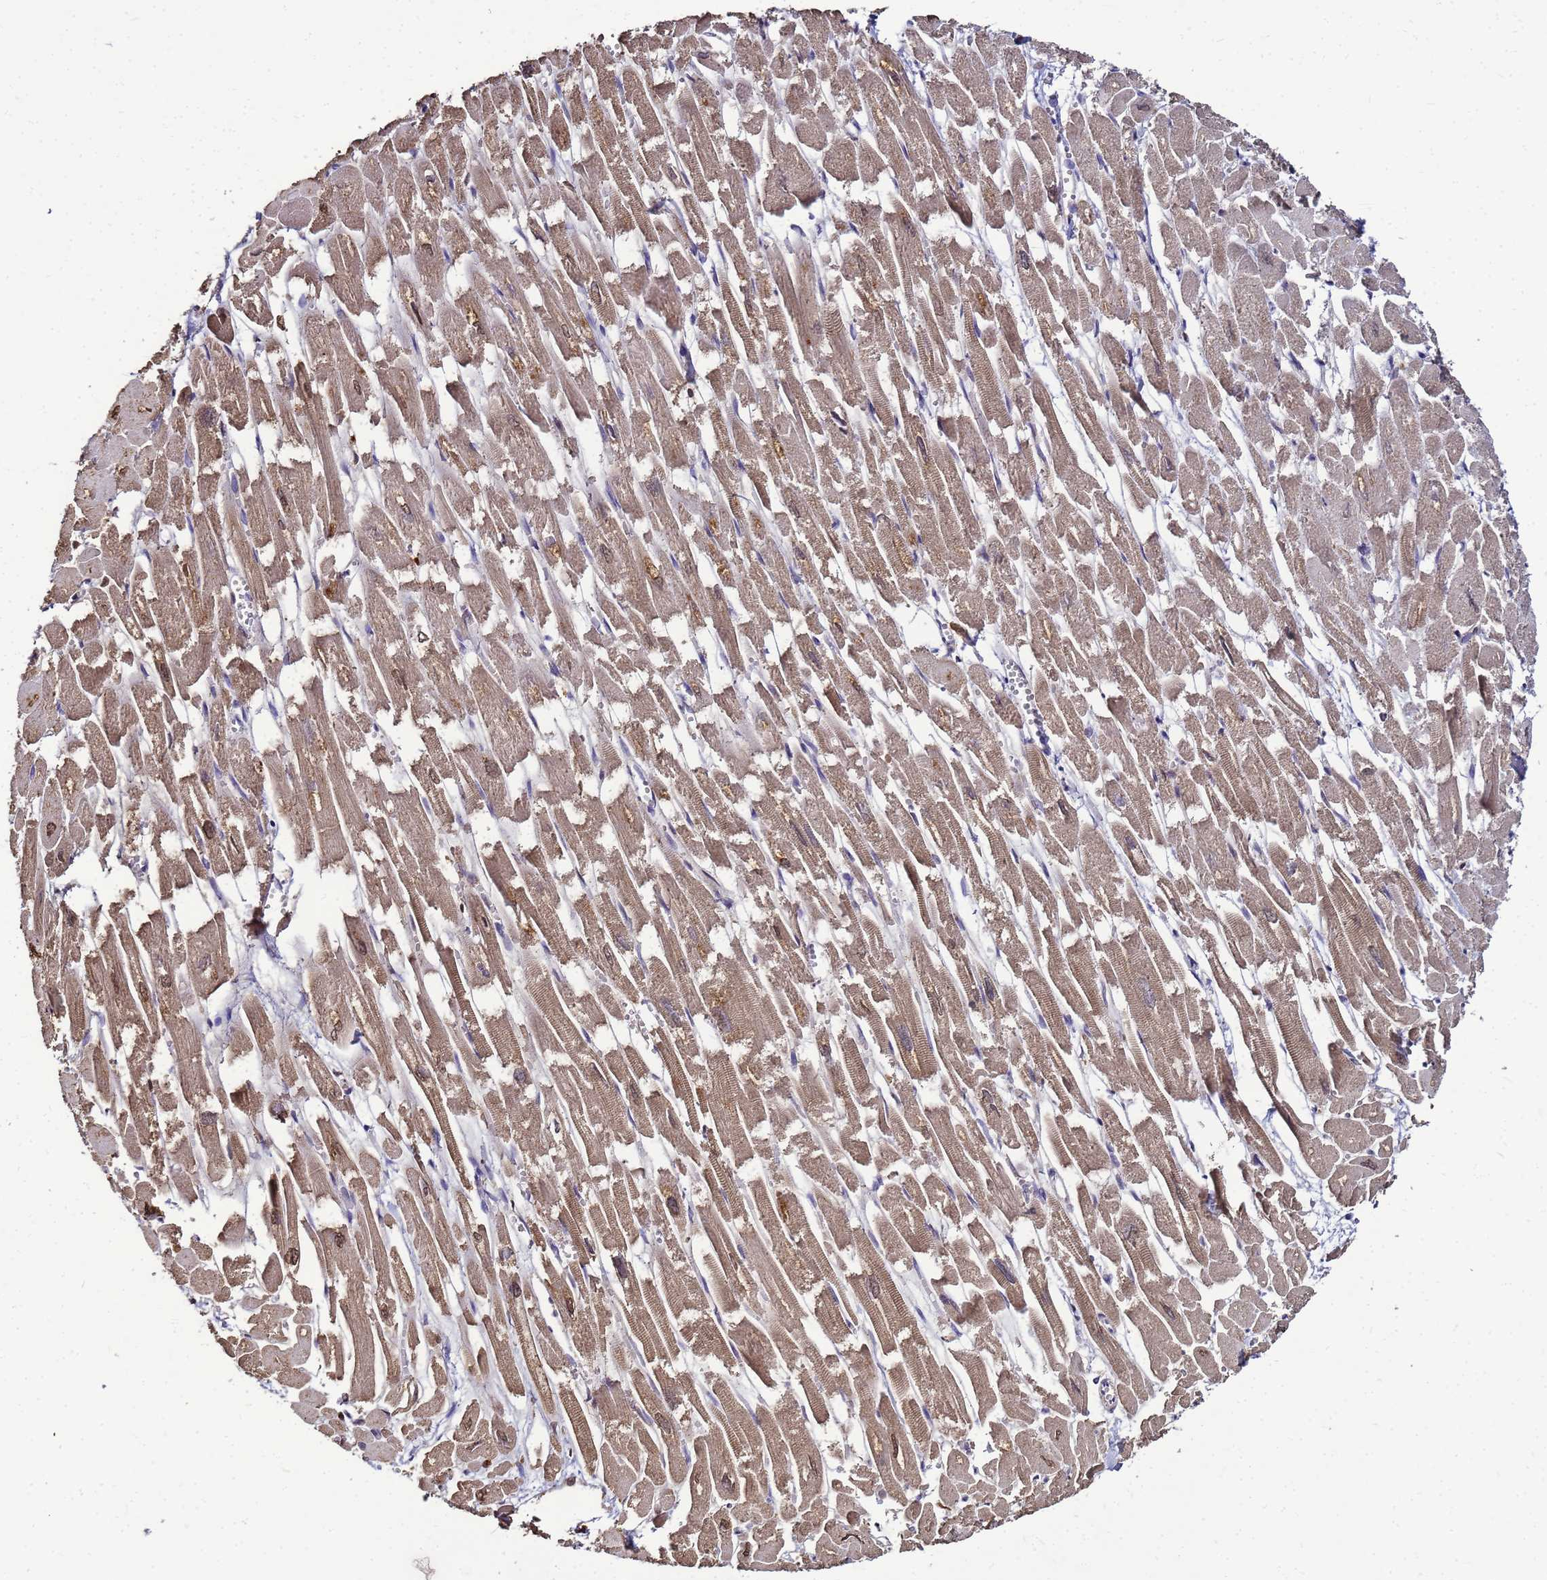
{"staining": {"intensity": "moderate", "quantity": ">75%", "location": "cytoplasmic/membranous"}, "tissue": "heart muscle", "cell_type": "Cardiomyocytes", "image_type": "normal", "snomed": [{"axis": "morphology", "description": "Normal tissue, NOS"}, {"axis": "topography", "description": "Heart"}], "caption": "Heart muscle stained with immunohistochemistry (IHC) reveals moderate cytoplasmic/membranous expression in approximately >75% of cardiomyocytes.", "gene": "SAT1", "patient": {"sex": "male", "age": 54}}